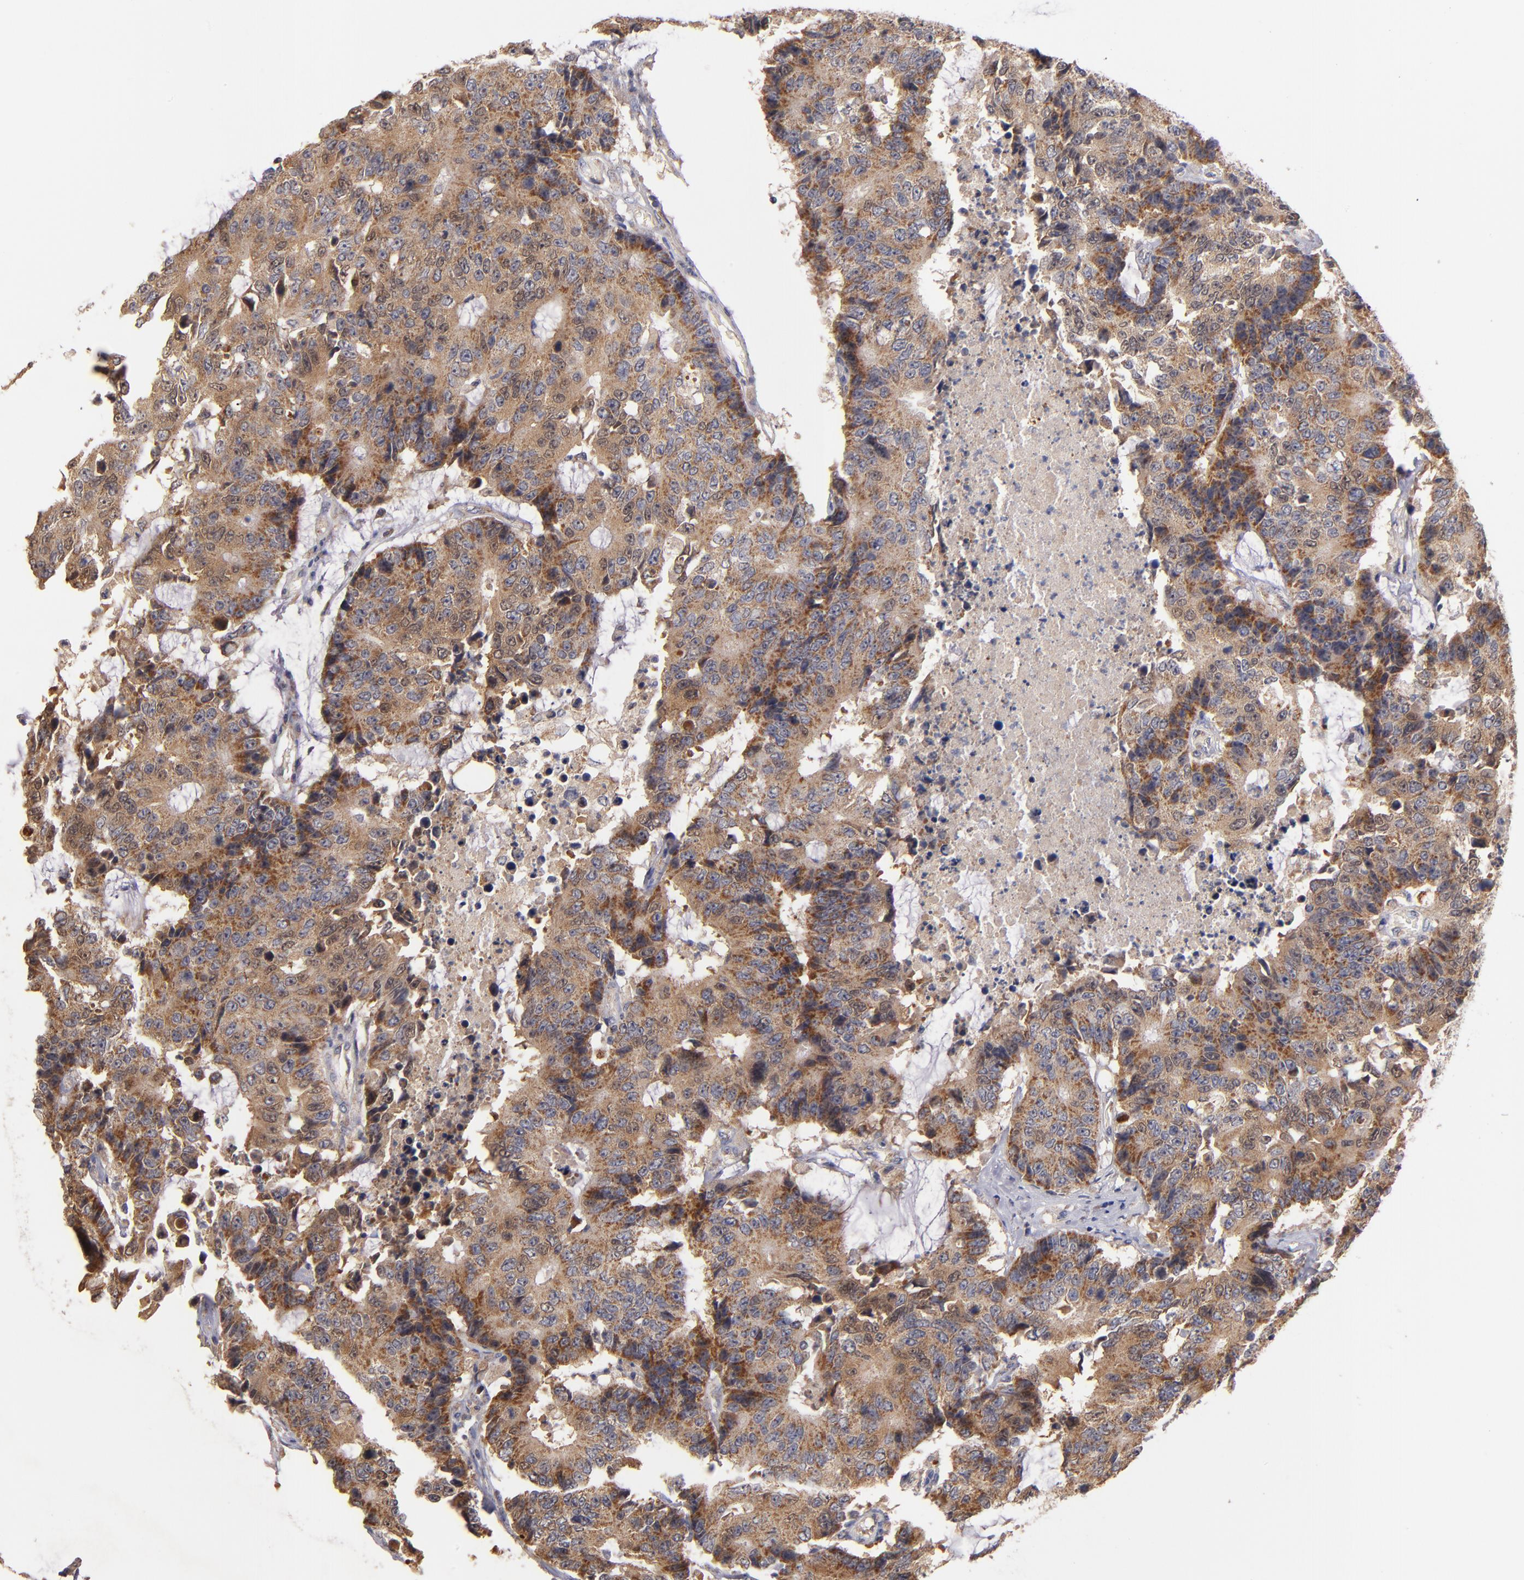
{"staining": {"intensity": "moderate", "quantity": ">75%", "location": "cytoplasmic/membranous"}, "tissue": "colorectal cancer", "cell_type": "Tumor cells", "image_type": "cancer", "snomed": [{"axis": "morphology", "description": "Adenocarcinoma, NOS"}, {"axis": "topography", "description": "Colon"}], "caption": "Colorectal cancer (adenocarcinoma) tissue exhibits moderate cytoplasmic/membranous staining in approximately >75% of tumor cells, visualized by immunohistochemistry. The protein of interest is shown in brown color, while the nuclei are stained blue.", "gene": "DIABLO", "patient": {"sex": "female", "age": 86}}